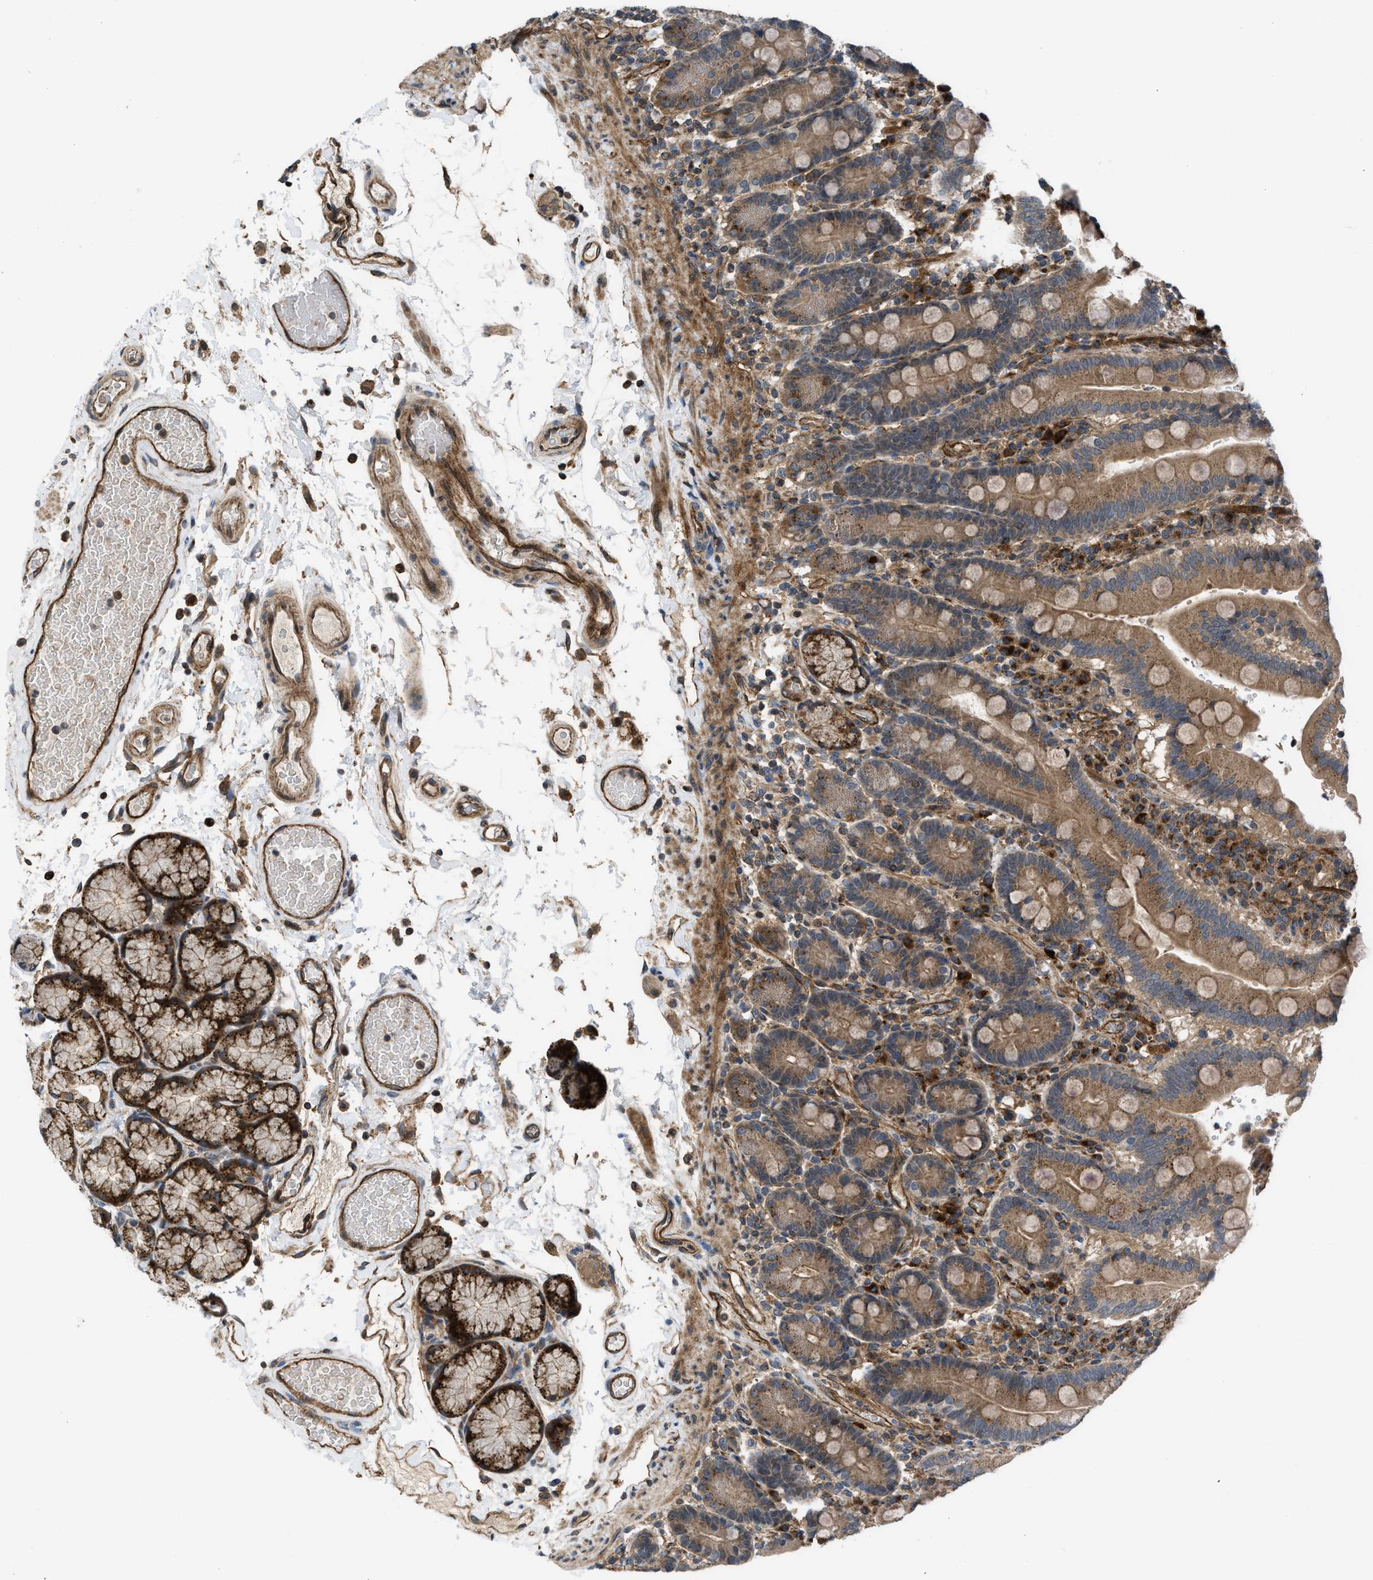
{"staining": {"intensity": "moderate", "quantity": ">75%", "location": "cytoplasmic/membranous"}, "tissue": "duodenum", "cell_type": "Glandular cells", "image_type": "normal", "snomed": [{"axis": "morphology", "description": "Normal tissue, NOS"}, {"axis": "topography", "description": "Small intestine, NOS"}], "caption": "An image showing moderate cytoplasmic/membranous staining in approximately >75% of glandular cells in unremarkable duodenum, as visualized by brown immunohistochemical staining.", "gene": "GPATCH2L", "patient": {"sex": "female", "age": 71}}